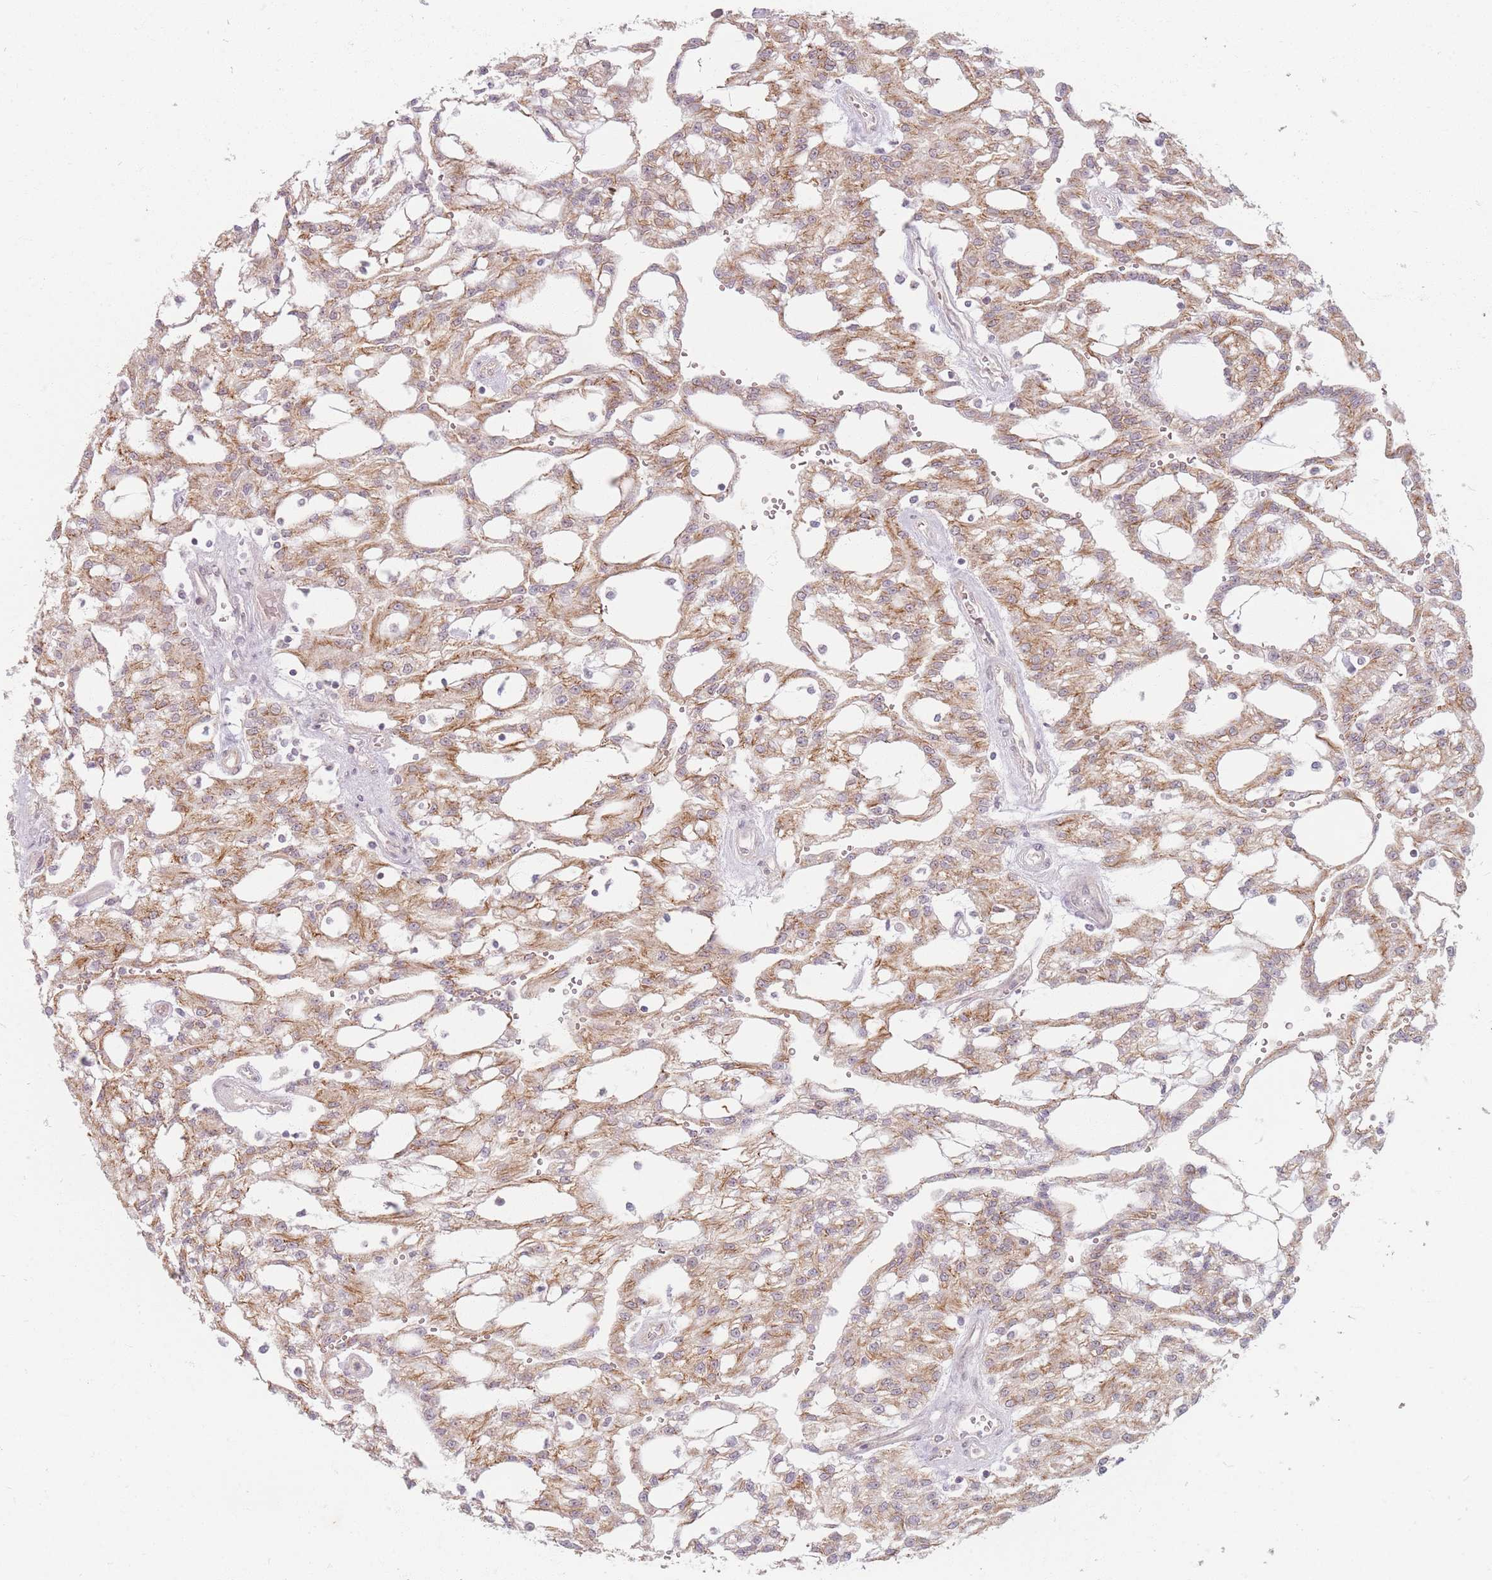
{"staining": {"intensity": "moderate", "quantity": ">75%", "location": "cytoplasmic/membranous"}, "tissue": "renal cancer", "cell_type": "Tumor cells", "image_type": "cancer", "snomed": [{"axis": "morphology", "description": "Adenocarcinoma, NOS"}, {"axis": "topography", "description": "Kidney"}], "caption": "Tumor cells reveal medium levels of moderate cytoplasmic/membranous expression in about >75% of cells in human renal adenocarcinoma. The staining was performed using DAB, with brown indicating positive protein expression. Nuclei are stained blue with hematoxylin.", "gene": "GABRA6", "patient": {"sex": "male", "age": 63}}